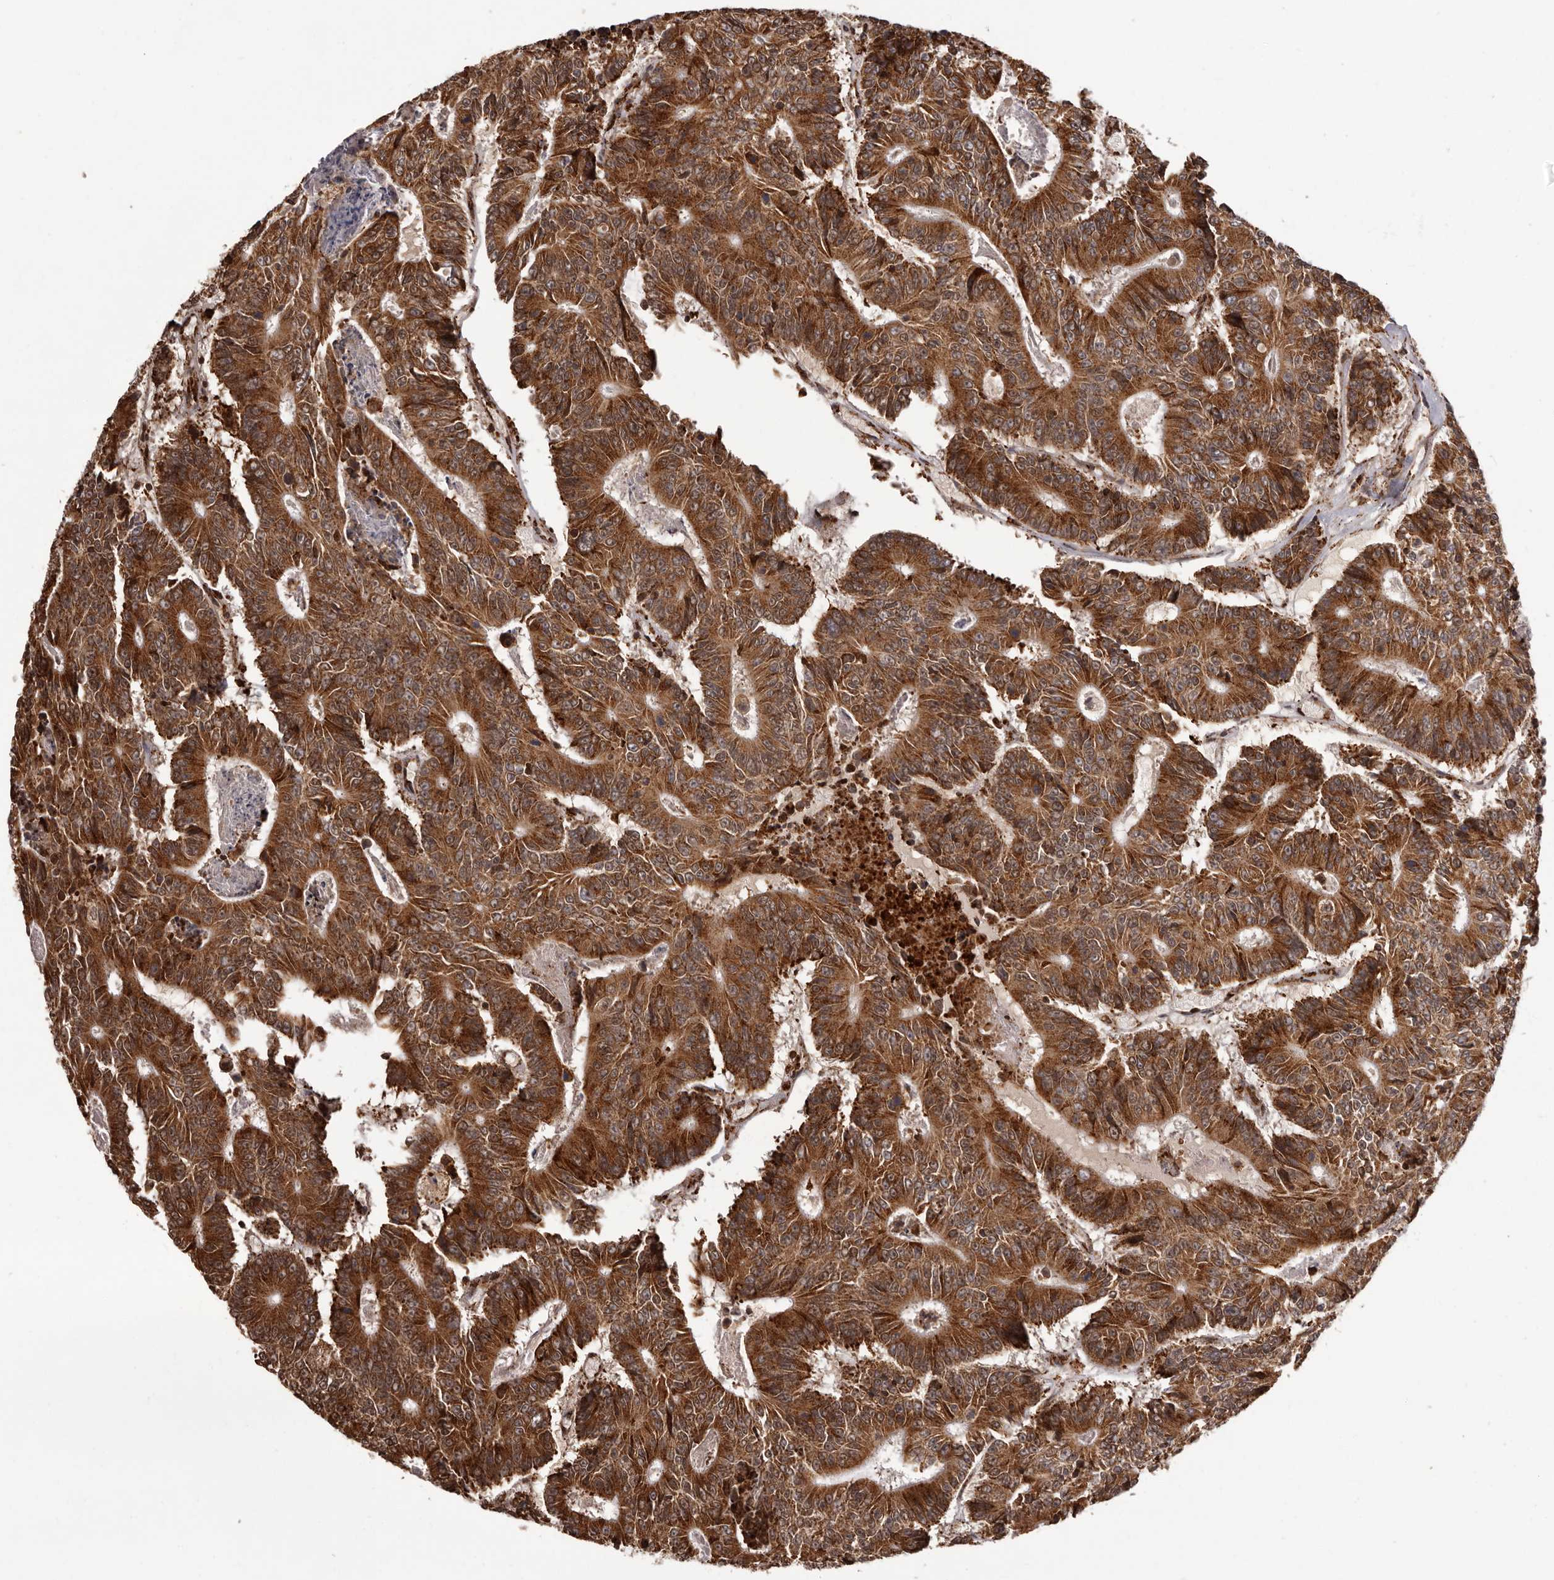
{"staining": {"intensity": "moderate", "quantity": ">75%", "location": "cytoplasmic/membranous,nuclear"}, "tissue": "colorectal cancer", "cell_type": "Tumor cells", "image_type": "cancer", "snomed": [{"axis": "morphology", "description": "Adenocarcinoma, NOS"}, {"axis": "topography", "description": "Colon"}], "caption": "This micrograph displays immunohistochemistry staining of colorectal adenocarcinoma, with medium moderate cytoplasmic/membranous and nuclear staining in about >75% of tumor cells.", "gene": "IL32", "patient": {"sex": "male", "age": 83}}